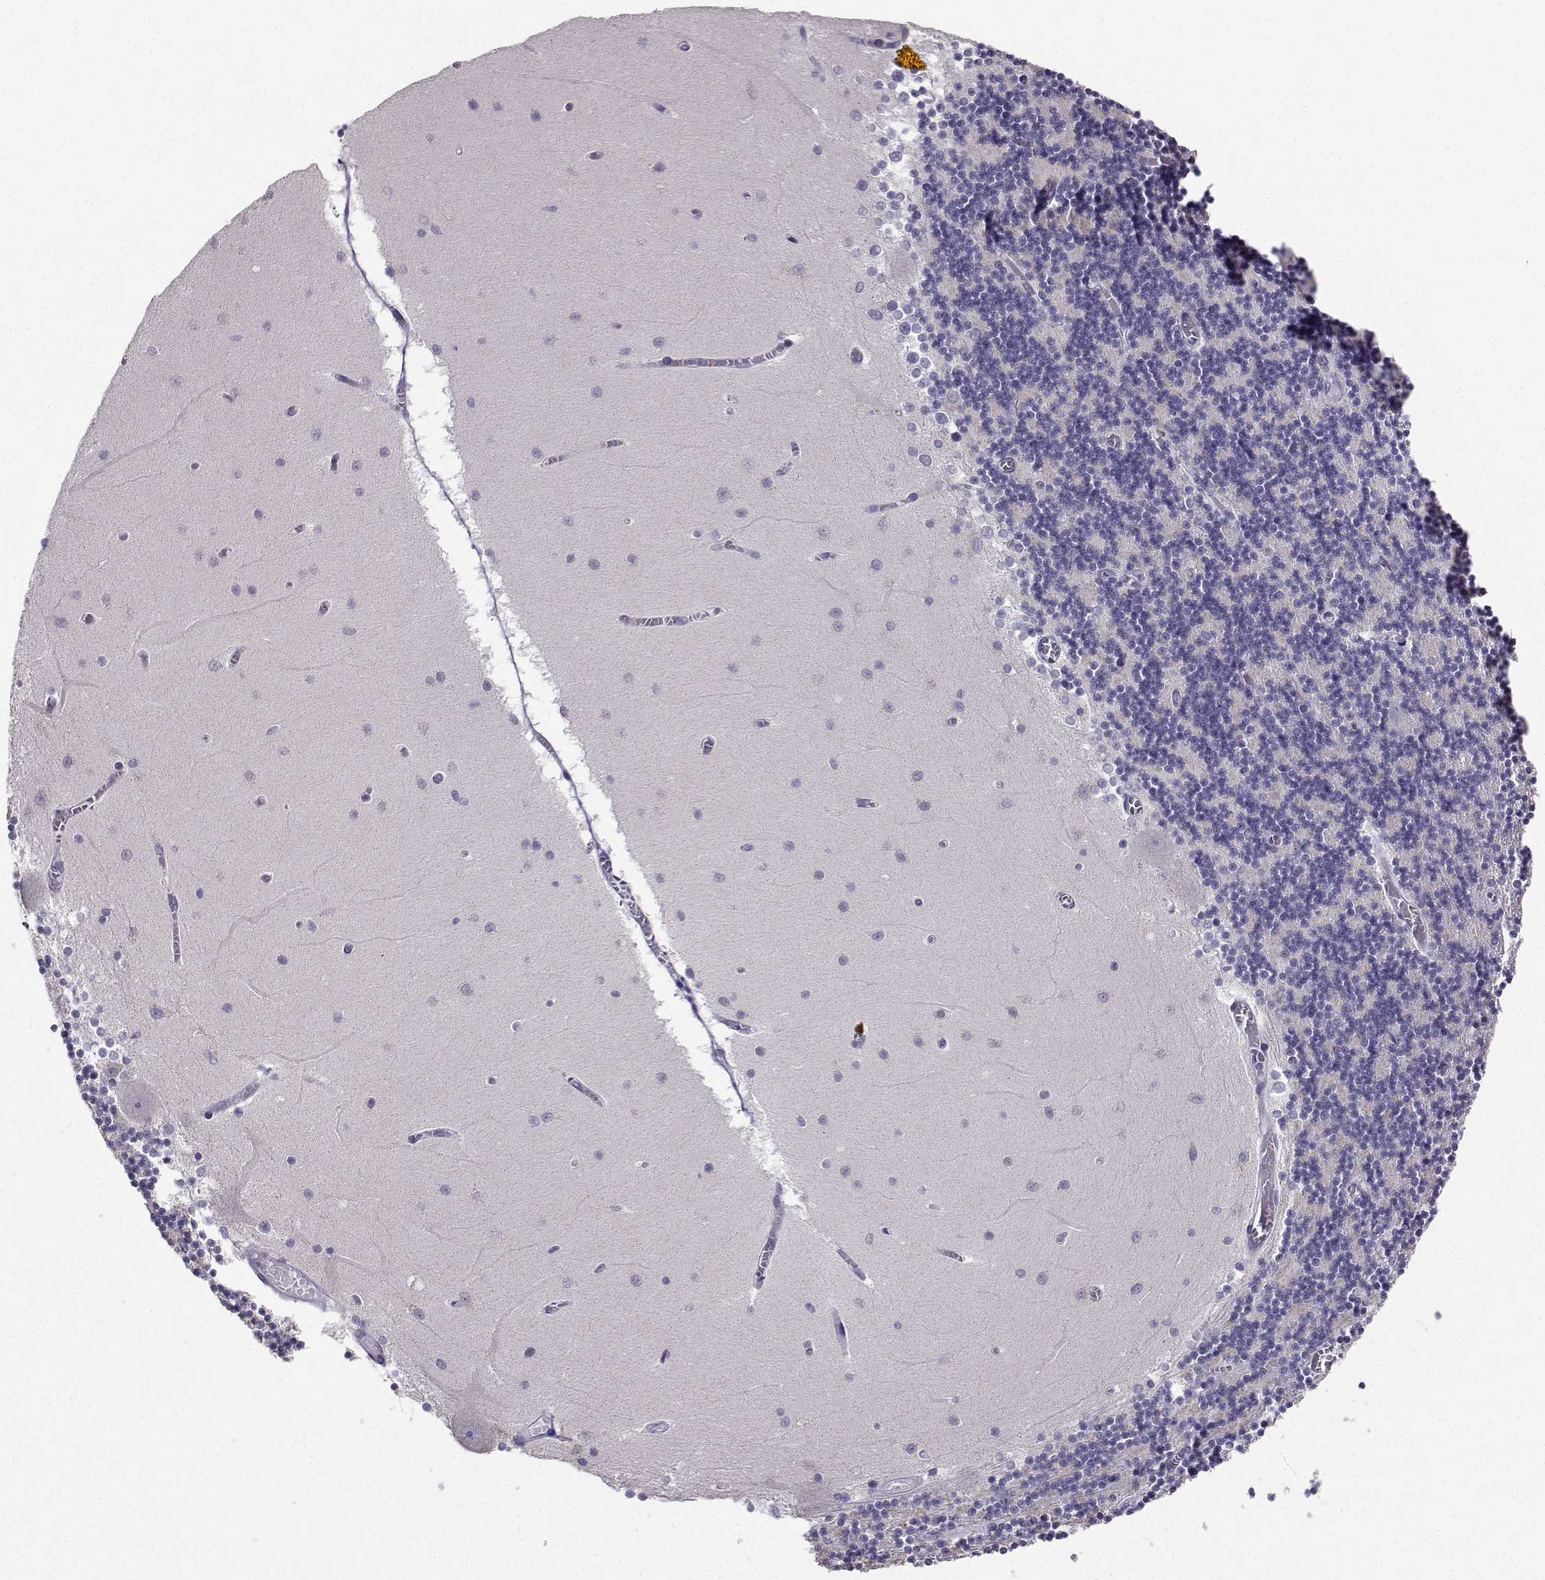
{"staining": {"intensity": "negative", "quantity": "none", "location": "none"}, "tissue": "cerebellum", "cell_type": "Cells in granular layer", "image_type": "normal", "snomed": [{"axis": "morphology", "description": "Normal tissue, NOS"}, {"axis": "topography", "description": "Cerebellum"}], "caption": "A photomicrograph of cerebellum stained for a protein exhibits no brown staining in cells in granular layer.", "gene": "AVP", "patient": {"sex": "female", "age": 28}}